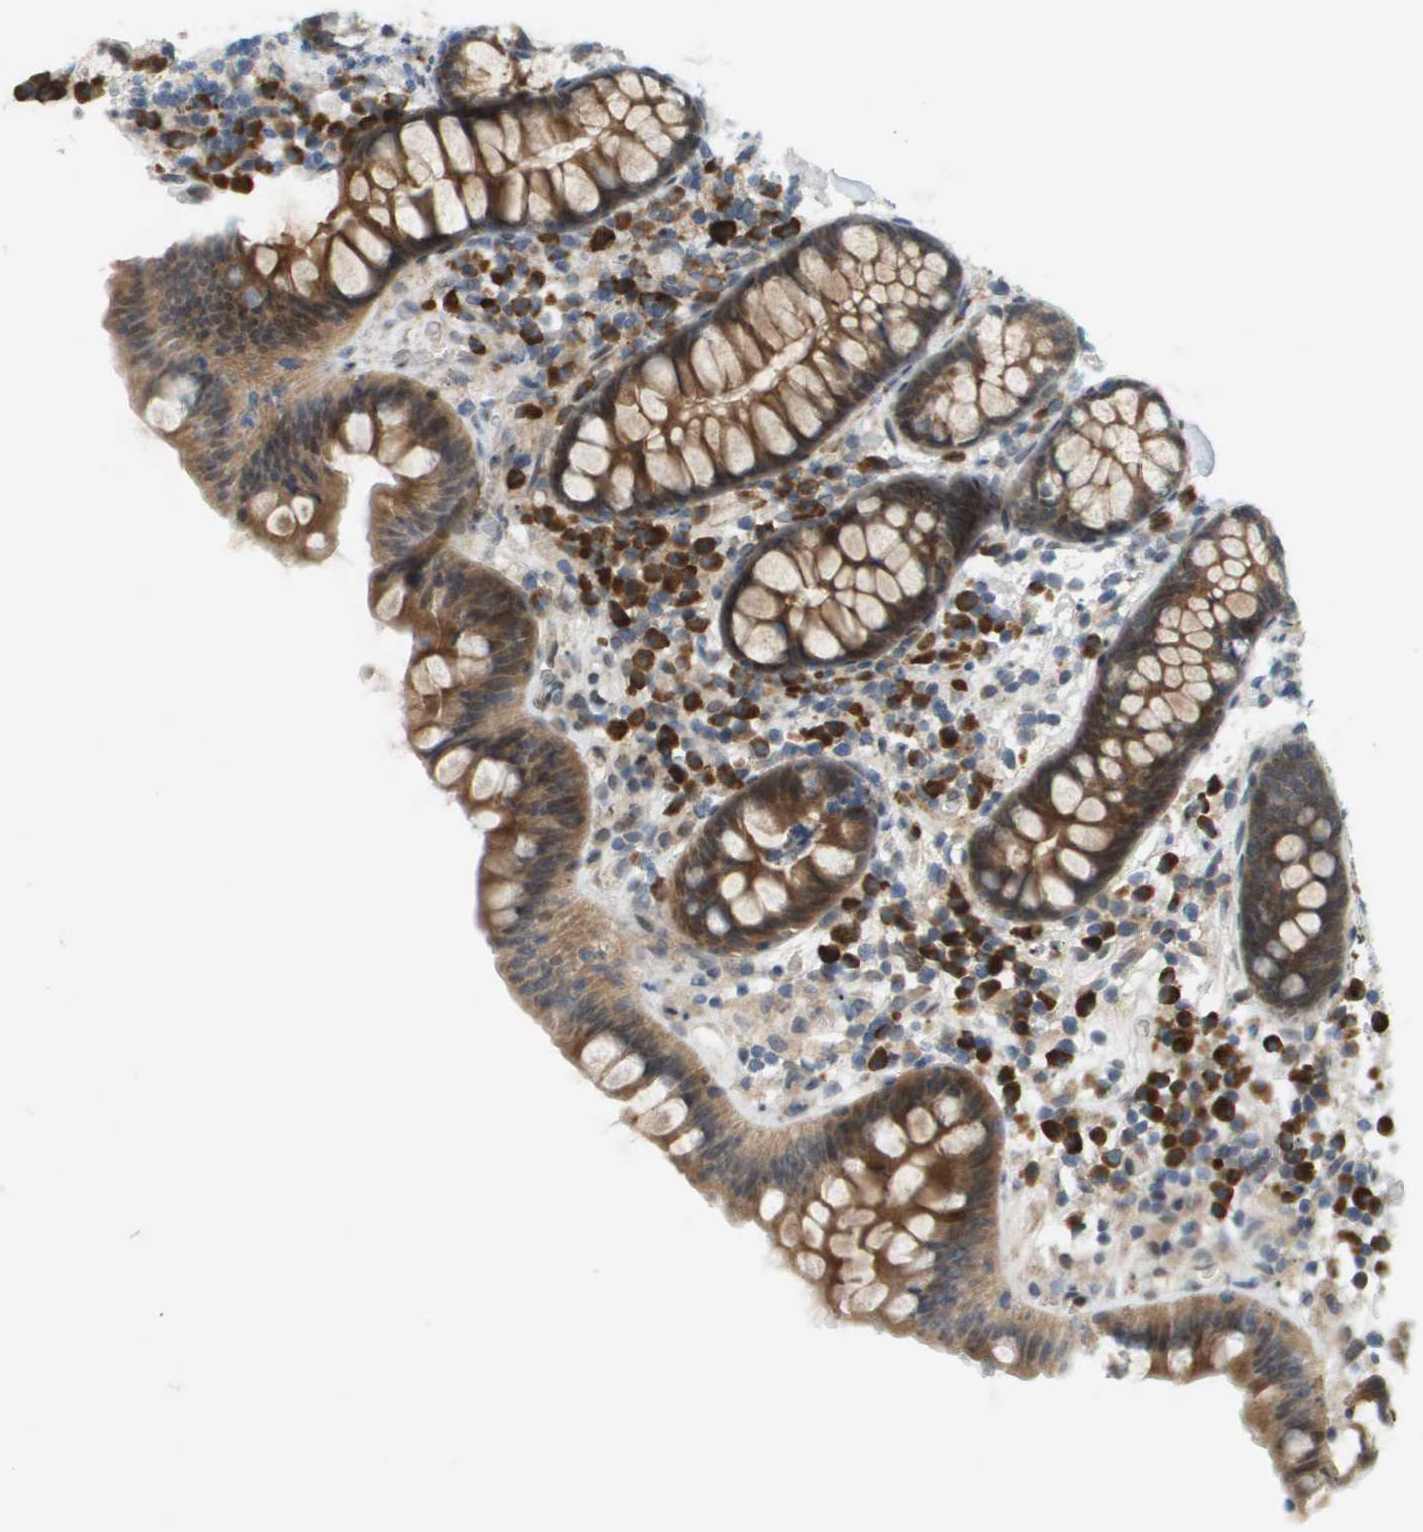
{"staining": {"intensity": "moderate", "quantity": "25%-75%", "location": "cytoplasmic/membranous"}, "tissue": "colon", "cell_type": "Endothelial cells", "image_type": "normal", "snomed": [{"axis": "morphology", "description": "Normal tissue, NOS"}, {"axis": "topography", "description": "Colon"}], "caption": "About 25%-75% of endothelial cells in benign colon demonstrate moderate cytoplasmic/membranous protein expression as visualized by brown immunohistochemical staining.", "gene": "CACNB4", "patient": {"sex": "female", "age": 80}}